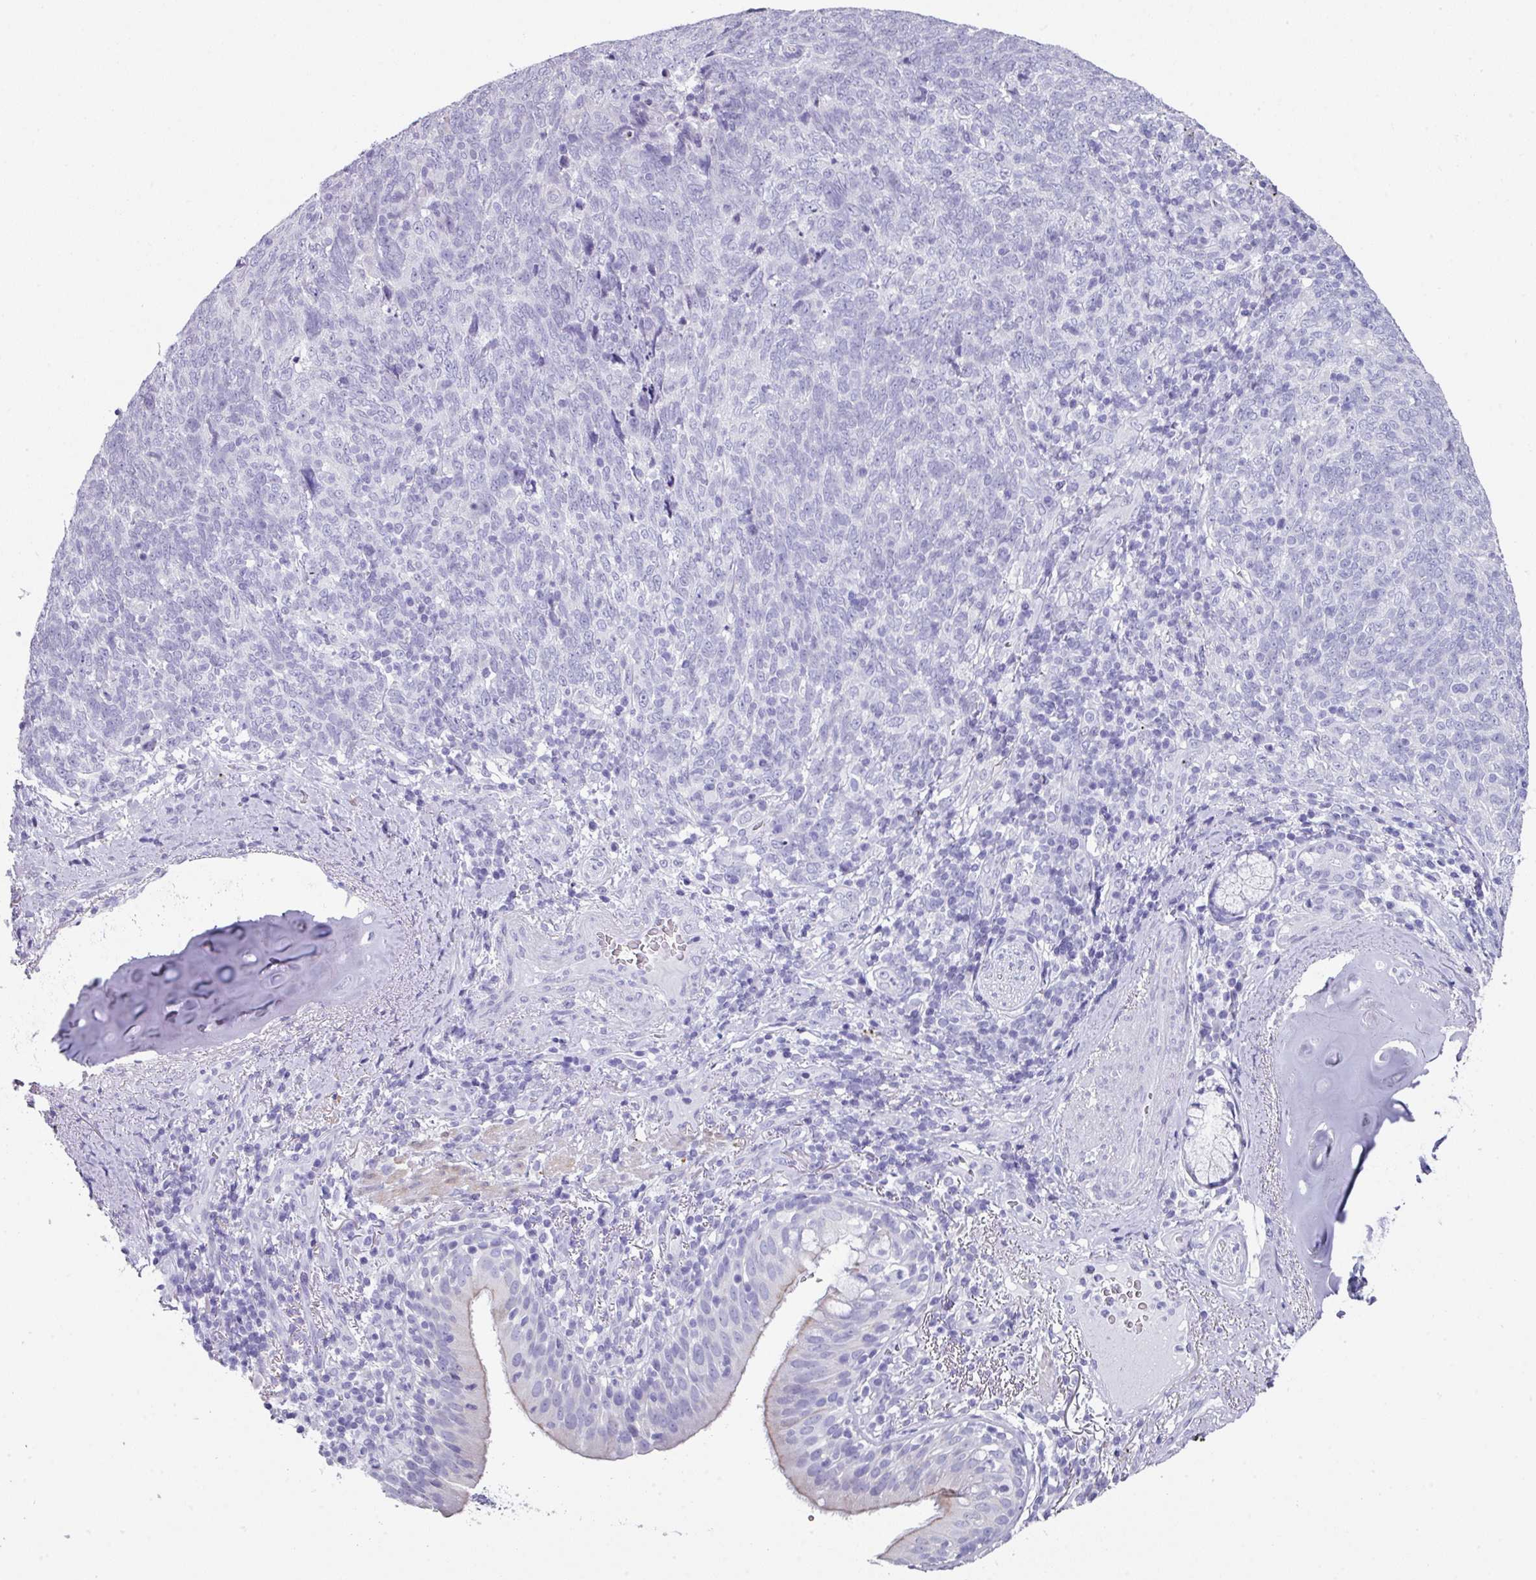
{"staining": {"intensity": "negative", "quantity": "none", "location": "none"}, "tissue": "lung cancer", "cell_type": "Tumor cells", "image_type": "cancer", "snomed": [{"axis": "morphology", "description": "Squamous cell carcinoma, NOS"}, {"axis": "topography", "description": "Lung"}], "caption": "Tumor cells are negative for protein expression in human lung squamous cell carcinoma.", "gene": "PEX10", "patient": {"sex": "female", "age": 72}}